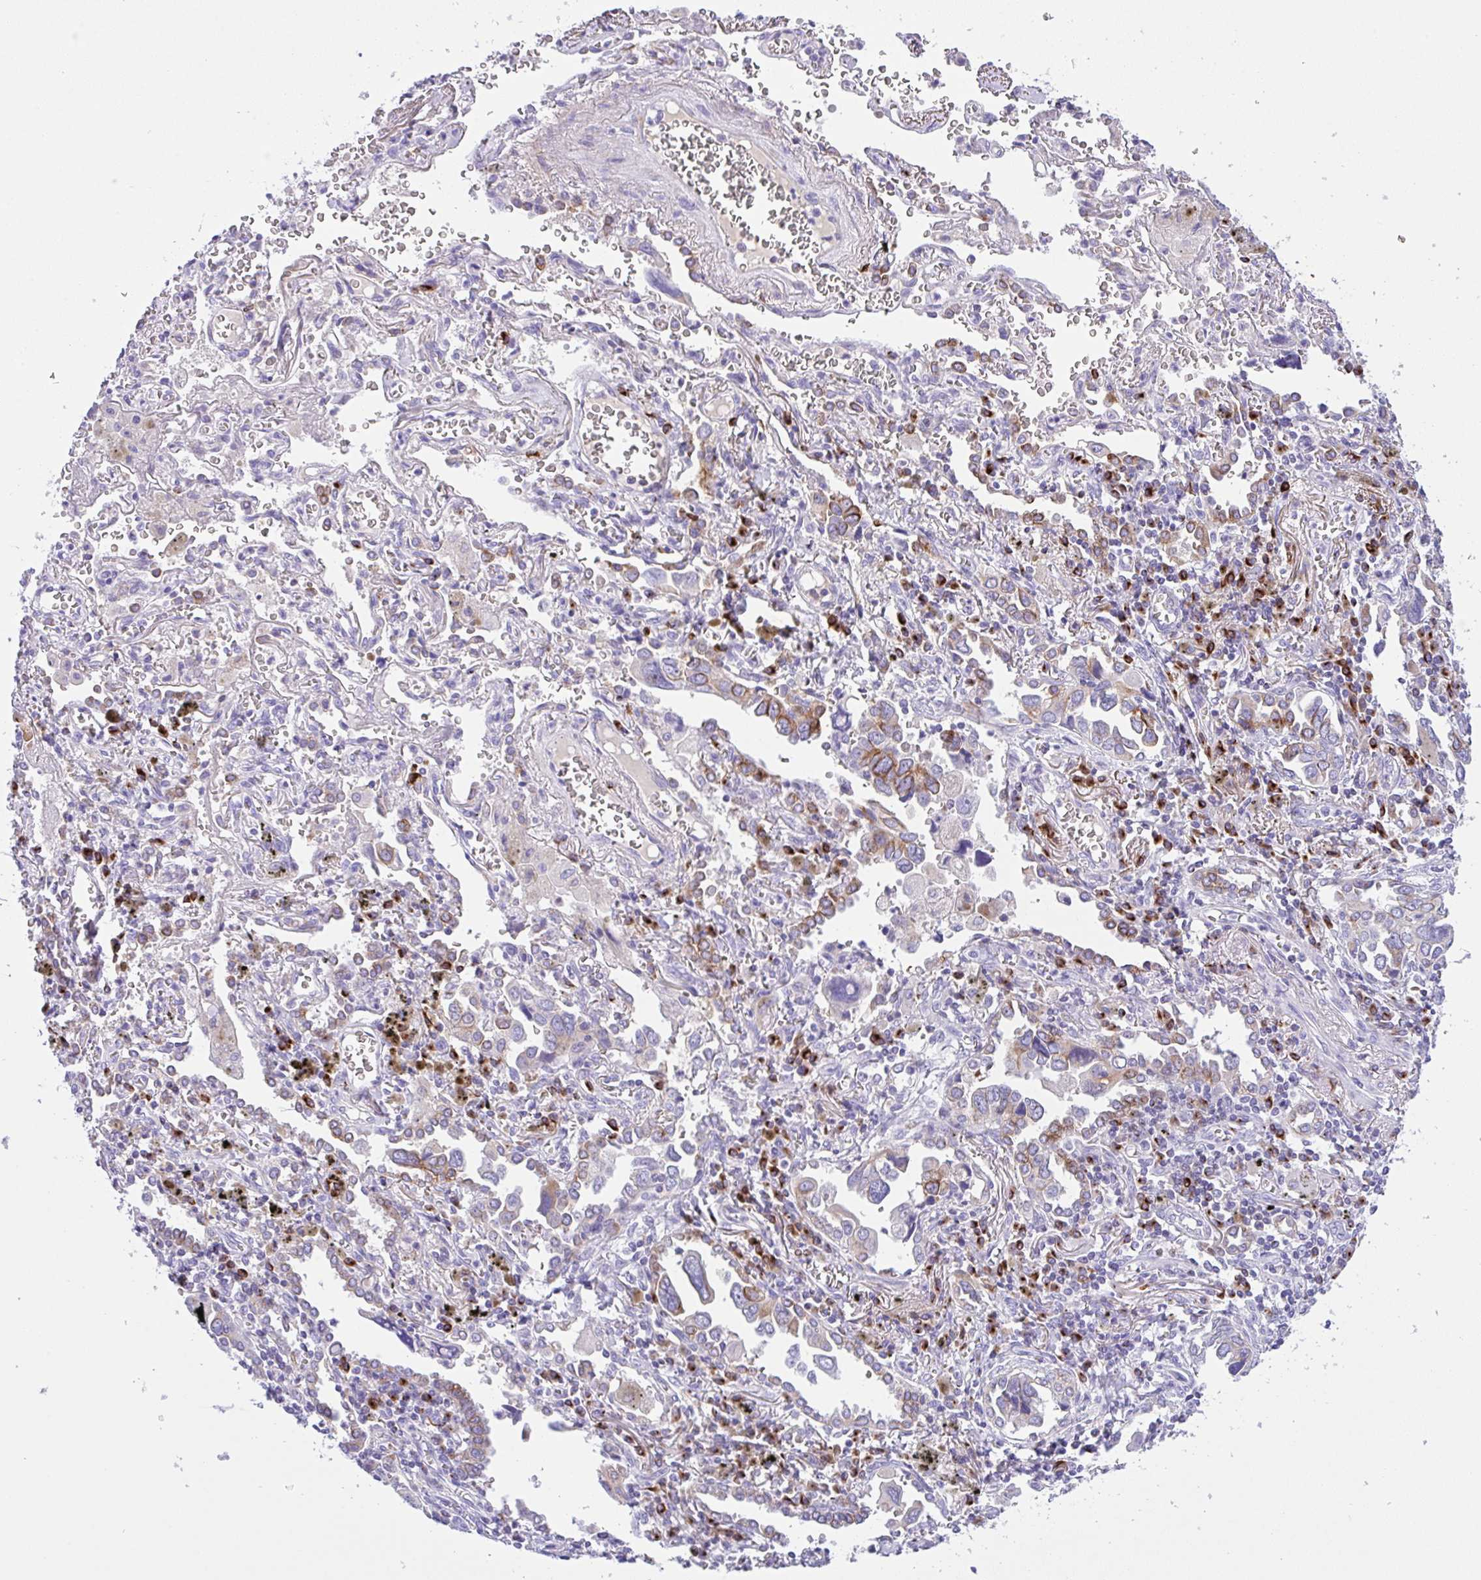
{"staining": {"intensity": "moderate", "quantity": "25%-75%", "location": "cytoplasmic/membranous"}, "tissue": "lung cancer", "cell_type": "Tumor cells", "image_type": "cancer", "snomed": [{"axis": "morphology", "description": "Adenocarcinoma, NOS"}, {"axis": "topography", "description": "Lung"}], "caption": "A high-resolution micrograph shows IHC staining of lung adenocarcinoma, which exhibits moderate cytoplasmic/membranous staining in about 25%-75% of tumor cells. The staining was performed using DAB to visualize the protein expression in brown, while the nuclei were stained in blue with hematoxylin (Magnification: 20x).", "gene": "FBXL20", "patient": {"sex": "male", "age": 76}}